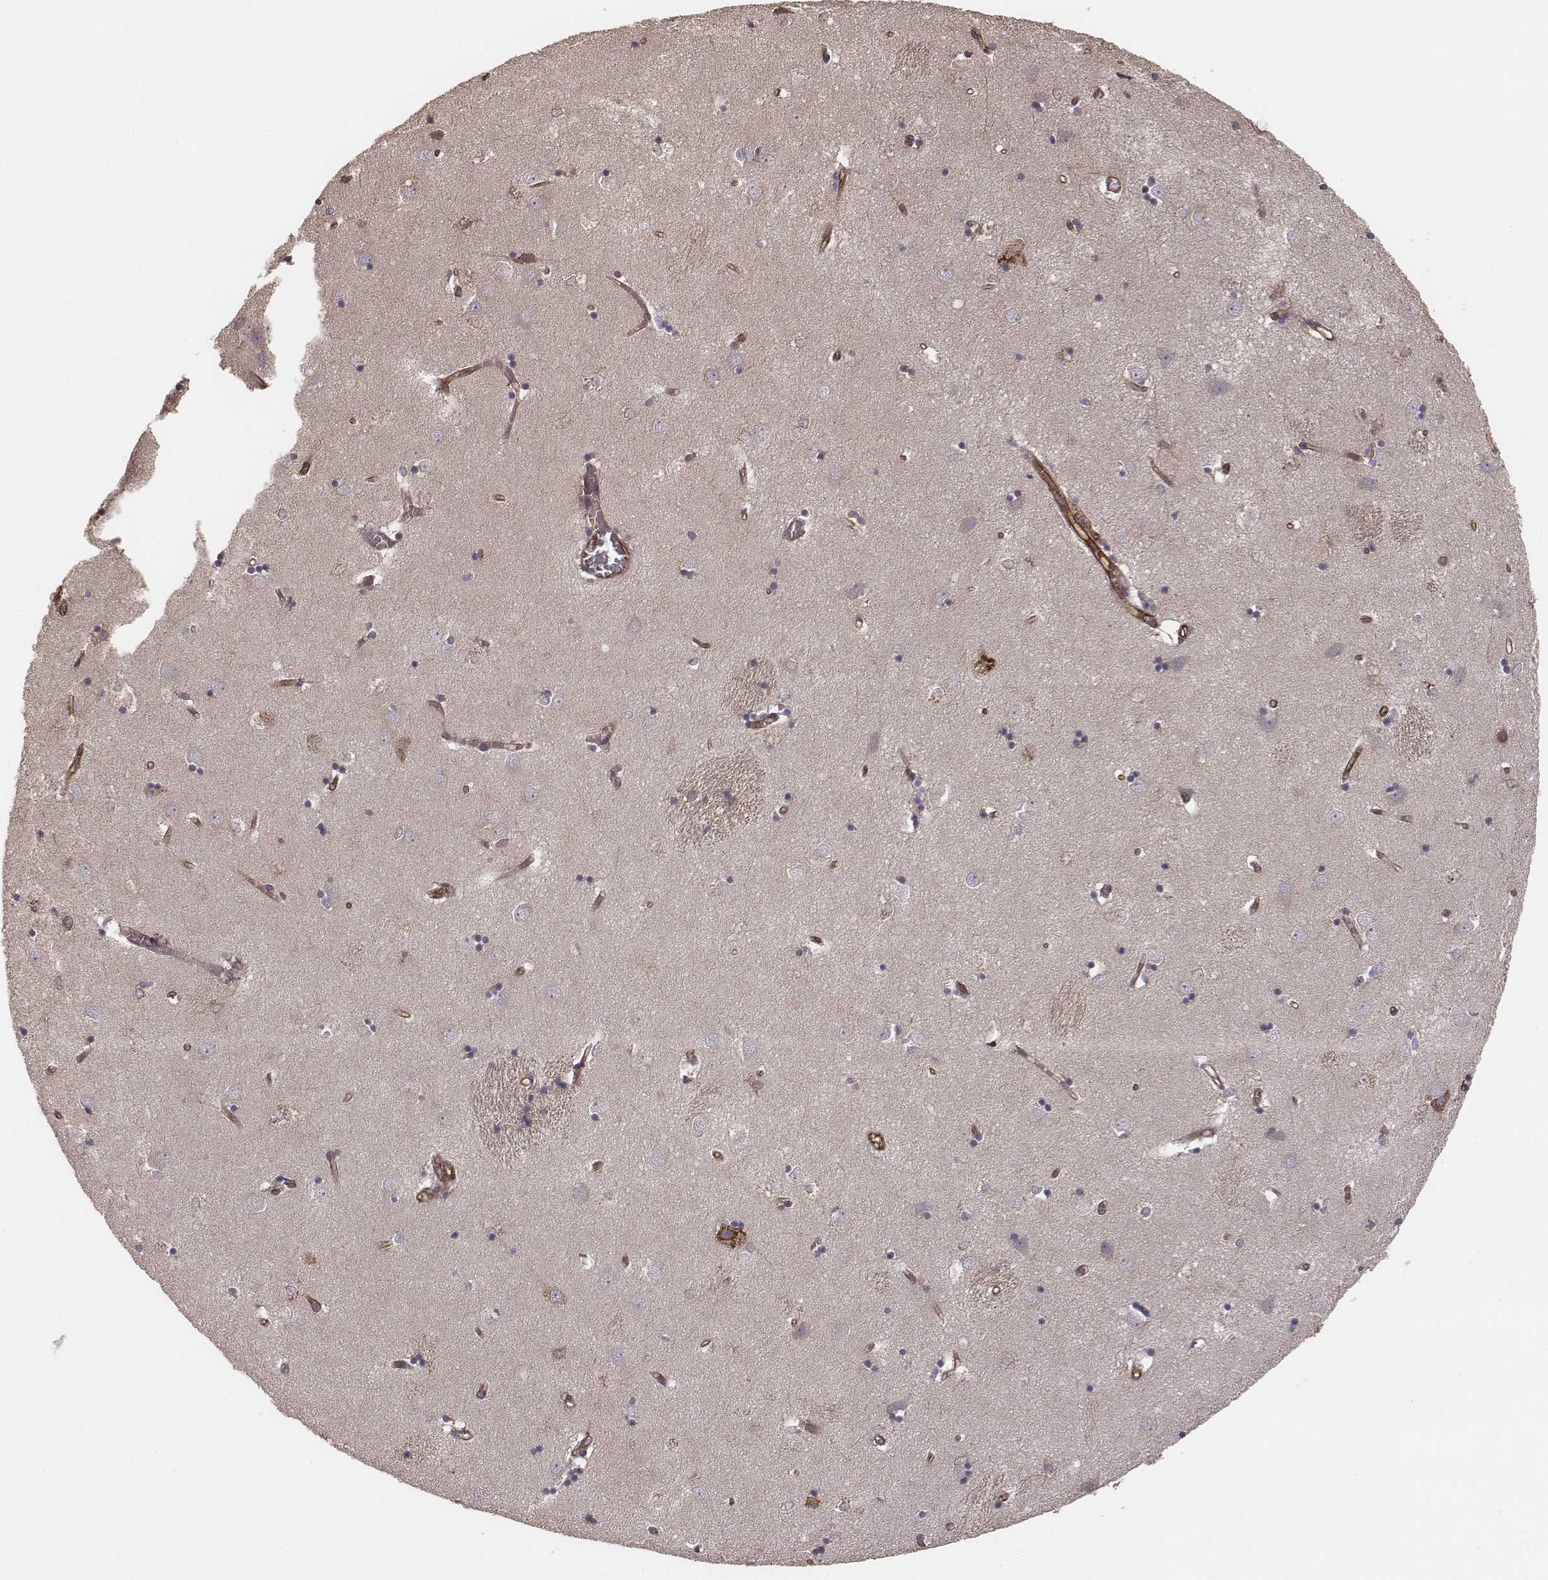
{"staining": {"intensity": "strong", "quantity": "25%-75%", "location": "cytoplasmic/membranous"}, "tissue": "caudate", "cell_type": "Glial cells", "image_type": "normal", "snomed": [{"axis": "morphology", "description": "Normal tissue, NOS"}, {"axis": "topography", "description": "Lateral ventricle wall"}], "caption": "The immunohistochemical stain labels strong cytoplasmic/membranous staining in glial cells of normal caudate. The staining is performed using DAB brown chromogen to label protein expression. The nuclei are counter-stained blue using hematoxylin.", "gene": "PALMD", "patient": {"sex": "male", "age": 54}}